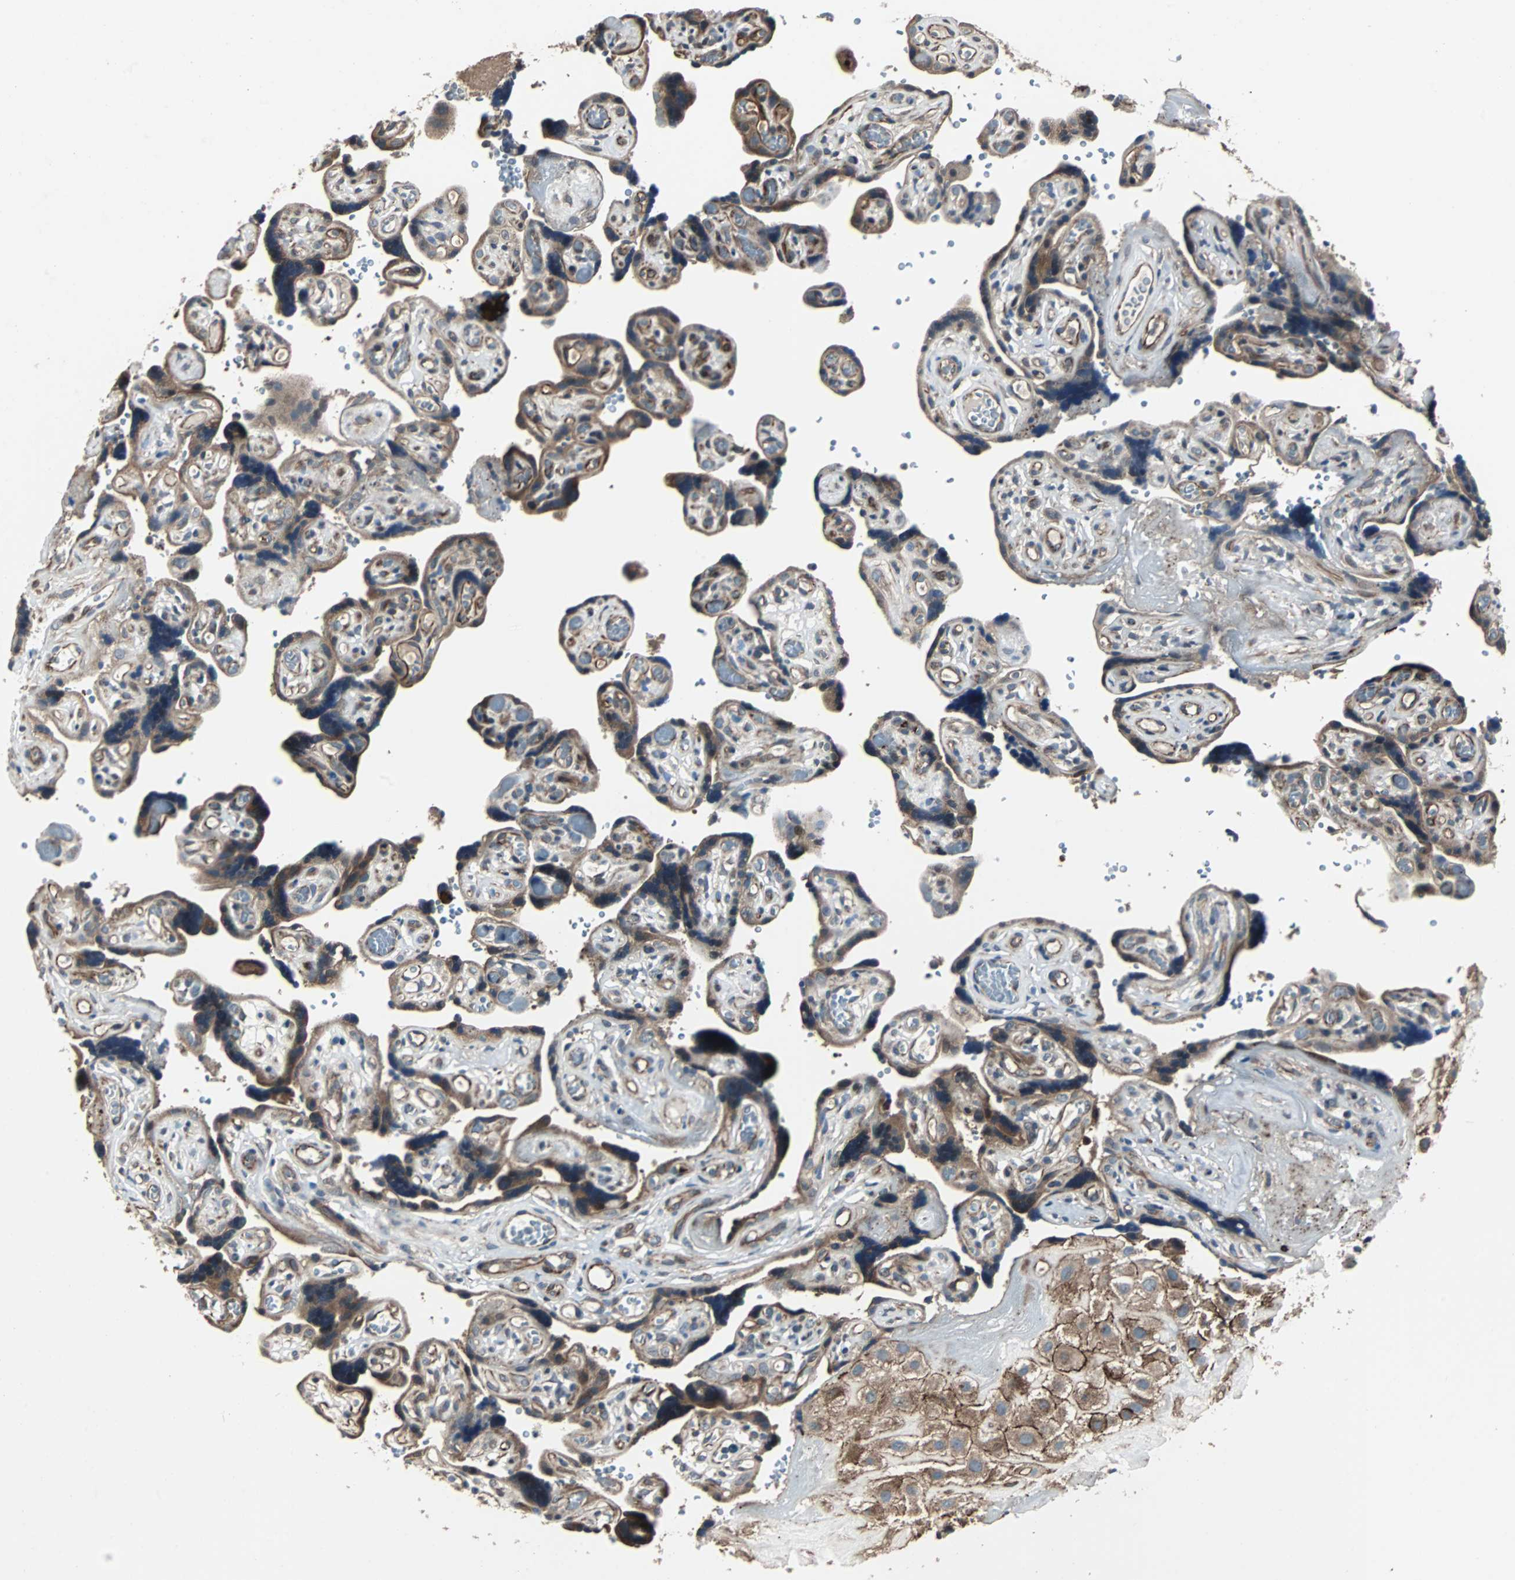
{"staining": {"intensity": "moderate", "quantity": ">75%", "location": "cytoplasmic/membranous"}, "tissue": "placenta", "cell_type": "Decidual cells", "image_type": "normal", "snomed": [{"axis": "morphology", "description": "Normal tissue, NOS"}, {"axis": "topography", "description": "Placenta"}], "caption": "Immunohistochemical staining of unremarkable placenta reveals >75% levels of moderate cytoplasmic/membranous protein positivity in about >75% of decidual cells. The staining was performed using DAB (3,3'-diaminobenzidine) to visualize the protein expression in brown, while the nuclei were stained in blue with hematoxylin (Magnification: 20x).", "gene": "CHP1", "patient": {"sex": "female", "age": 30}}